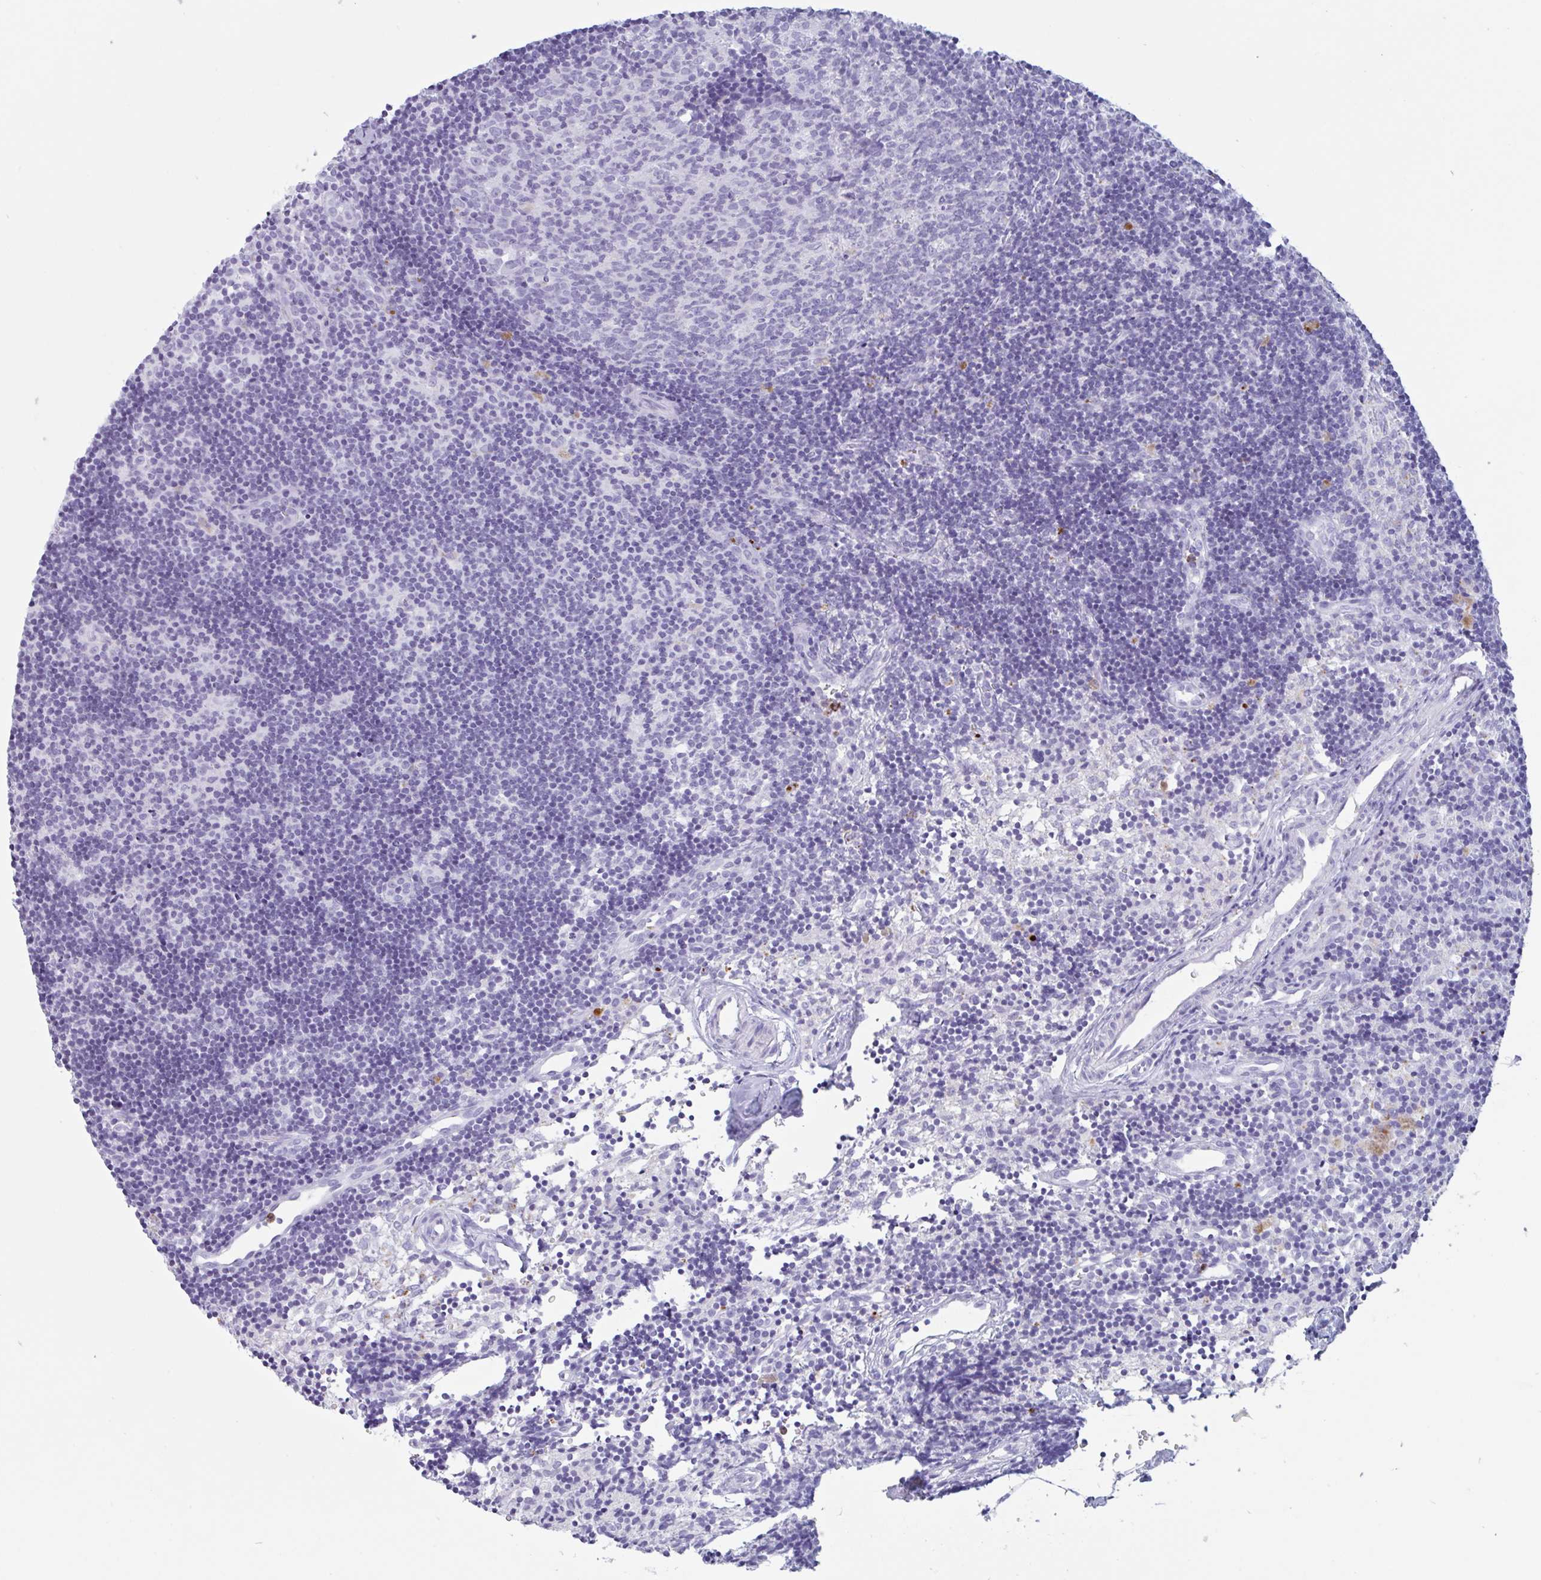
{"staining": {"intensity": "negative", "quantity": "none", "location": "none"}, "tissue": "lymph node", "cell_type": "Germinal center cells", "image_type": "normal", "snomed": [{"axis": "morphology", "description": "Normal tissue, NOS"}, {"axis": "topography", "description": "Lymph node"}], "caption": "Germinal center cells are negative for brown protein staining in normal lymph node. (IHC, brightfield microscopy, high magnification).", "gene": "DTWD2", "patient": {"sex": "female", "age": 31}}